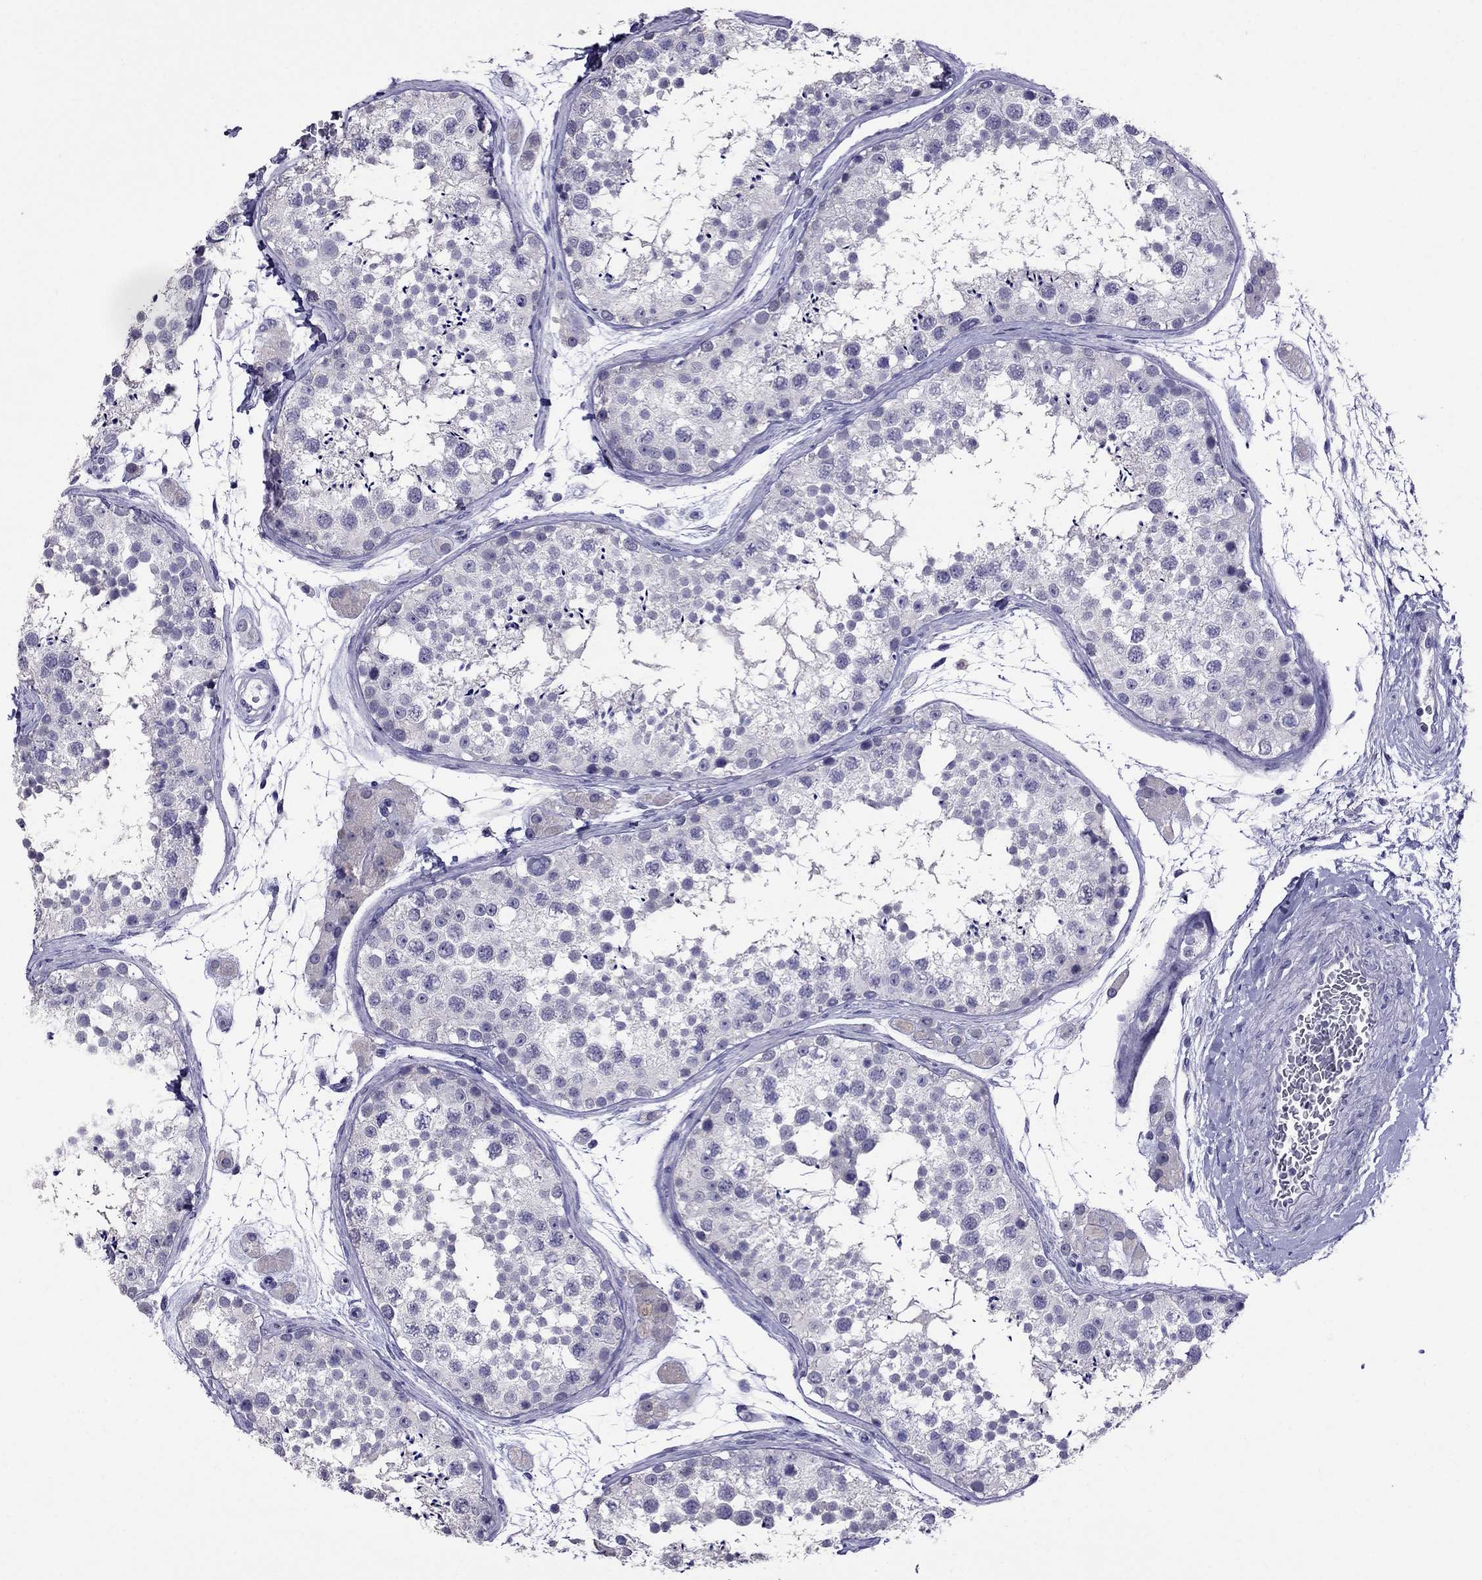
{"staining": {"intensity": "weak", "quantity": "<25%", "location": "cytoplasmic/membranous"}, "tissue": "testis", "cell_type": "Cells in seminiferous ducts", "image_type": "normal", "snomed": [{"axis": "morphology", "description": "Normal tissue, NOS"}, {"axis": "topography", "description": "Testis"}], "caption": "DAB (3,3'-diaminobenzidine) immunohistochemical staining of unremarkable human testis shows no significant positivity in cells in seminiferous ducts. Brightfield microscopy of immunohistochemistry (IHC) stained with DAB (3,3'-diaminobenzidine) (brown) and hematoxylin (blue), captured at high magnification.", "gene": "OLFM4", "patient": {"sex": "male", "age": 41}}